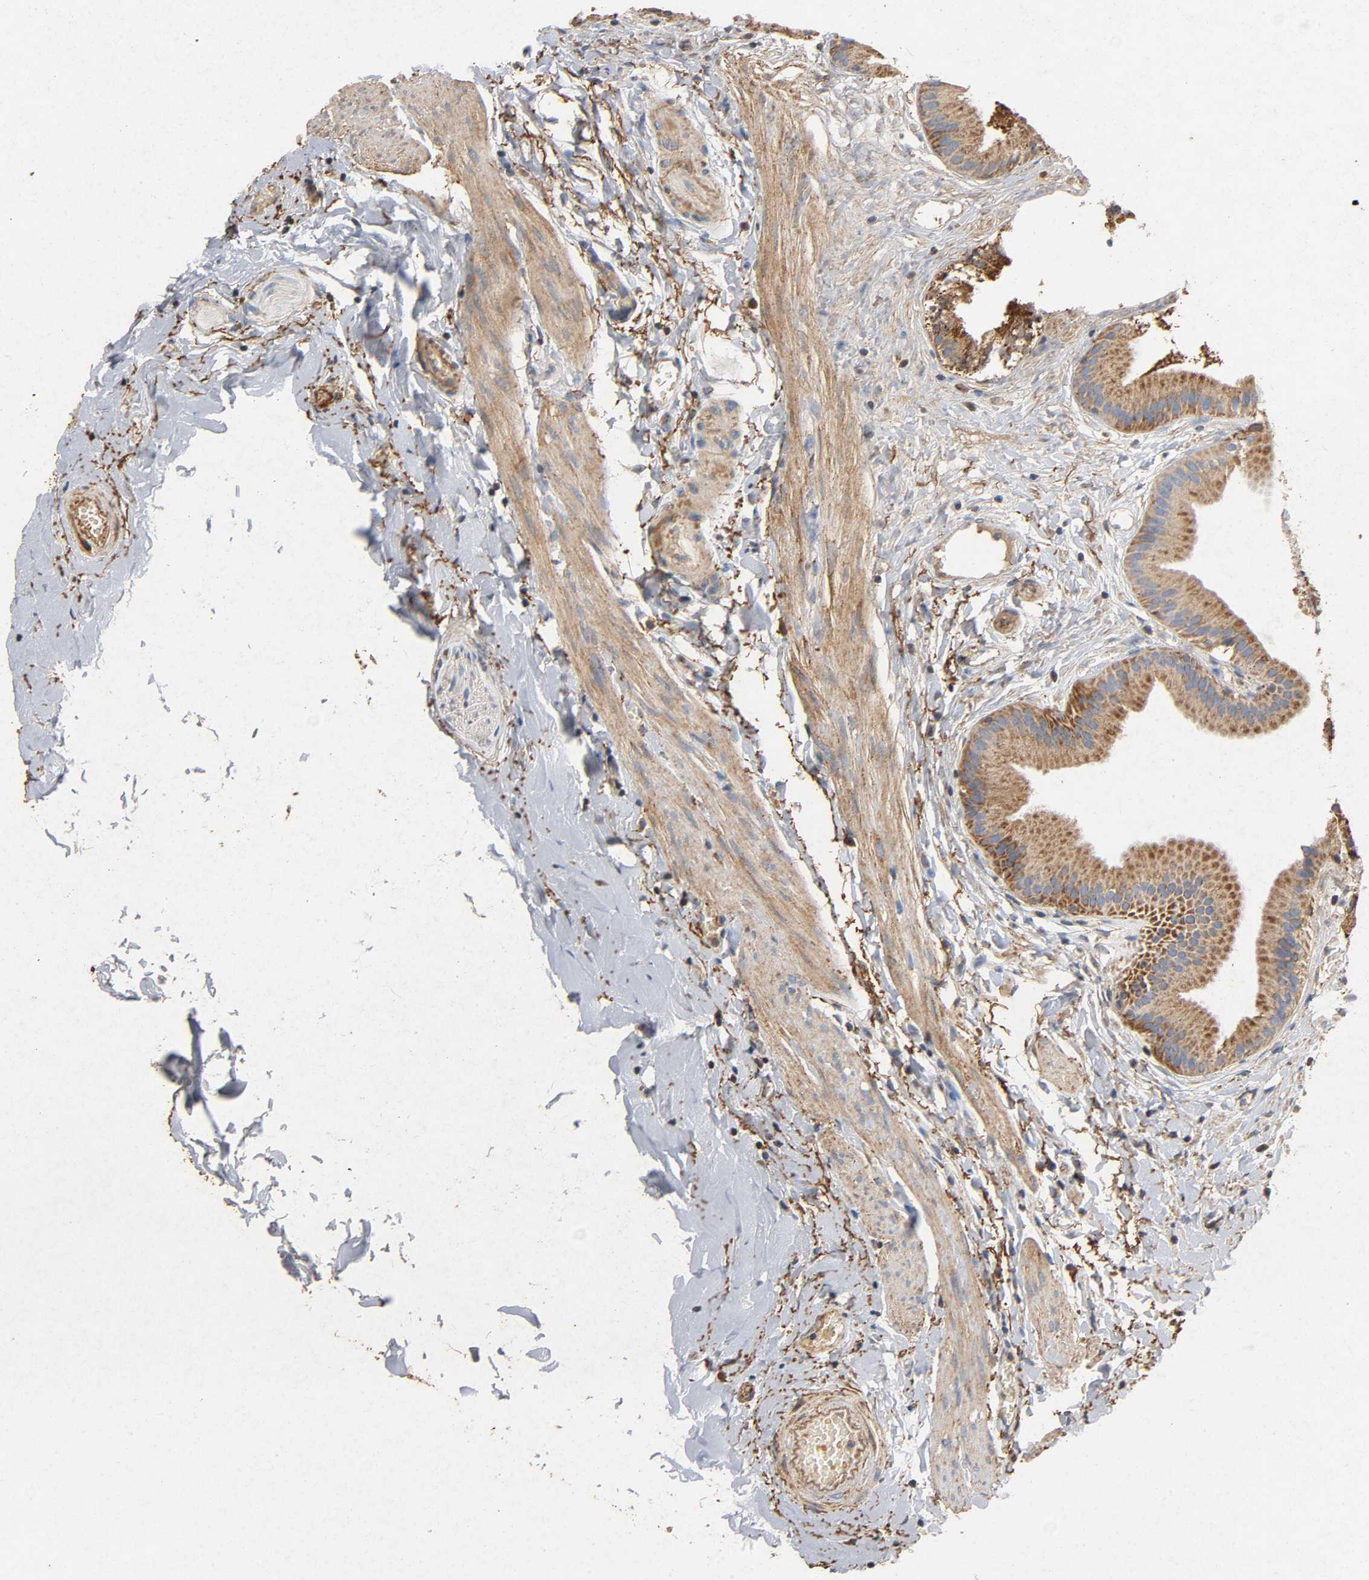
{"staining": {"intensity": "moderate", "quantity": ">75%", "location": "cytoplasmic/membranous"}, "tissue": "gallbladder", "cell_type": "Glandular cells", "image_type": "normal", "snomed": [{"axis": "morphology", "description": "Normal tissue, NOS"}, {"axis": "topography", "description": "Gallbladder"}], "caption": "About >75% of glandular cells in unremarkable human gallbladder exhibit moderate cytoplasmic/membranous protein staining as visualized by brown immunohistochemical staining.", "gene": "NDUFS3", "patient": {"sex": "female", "age": 63}}